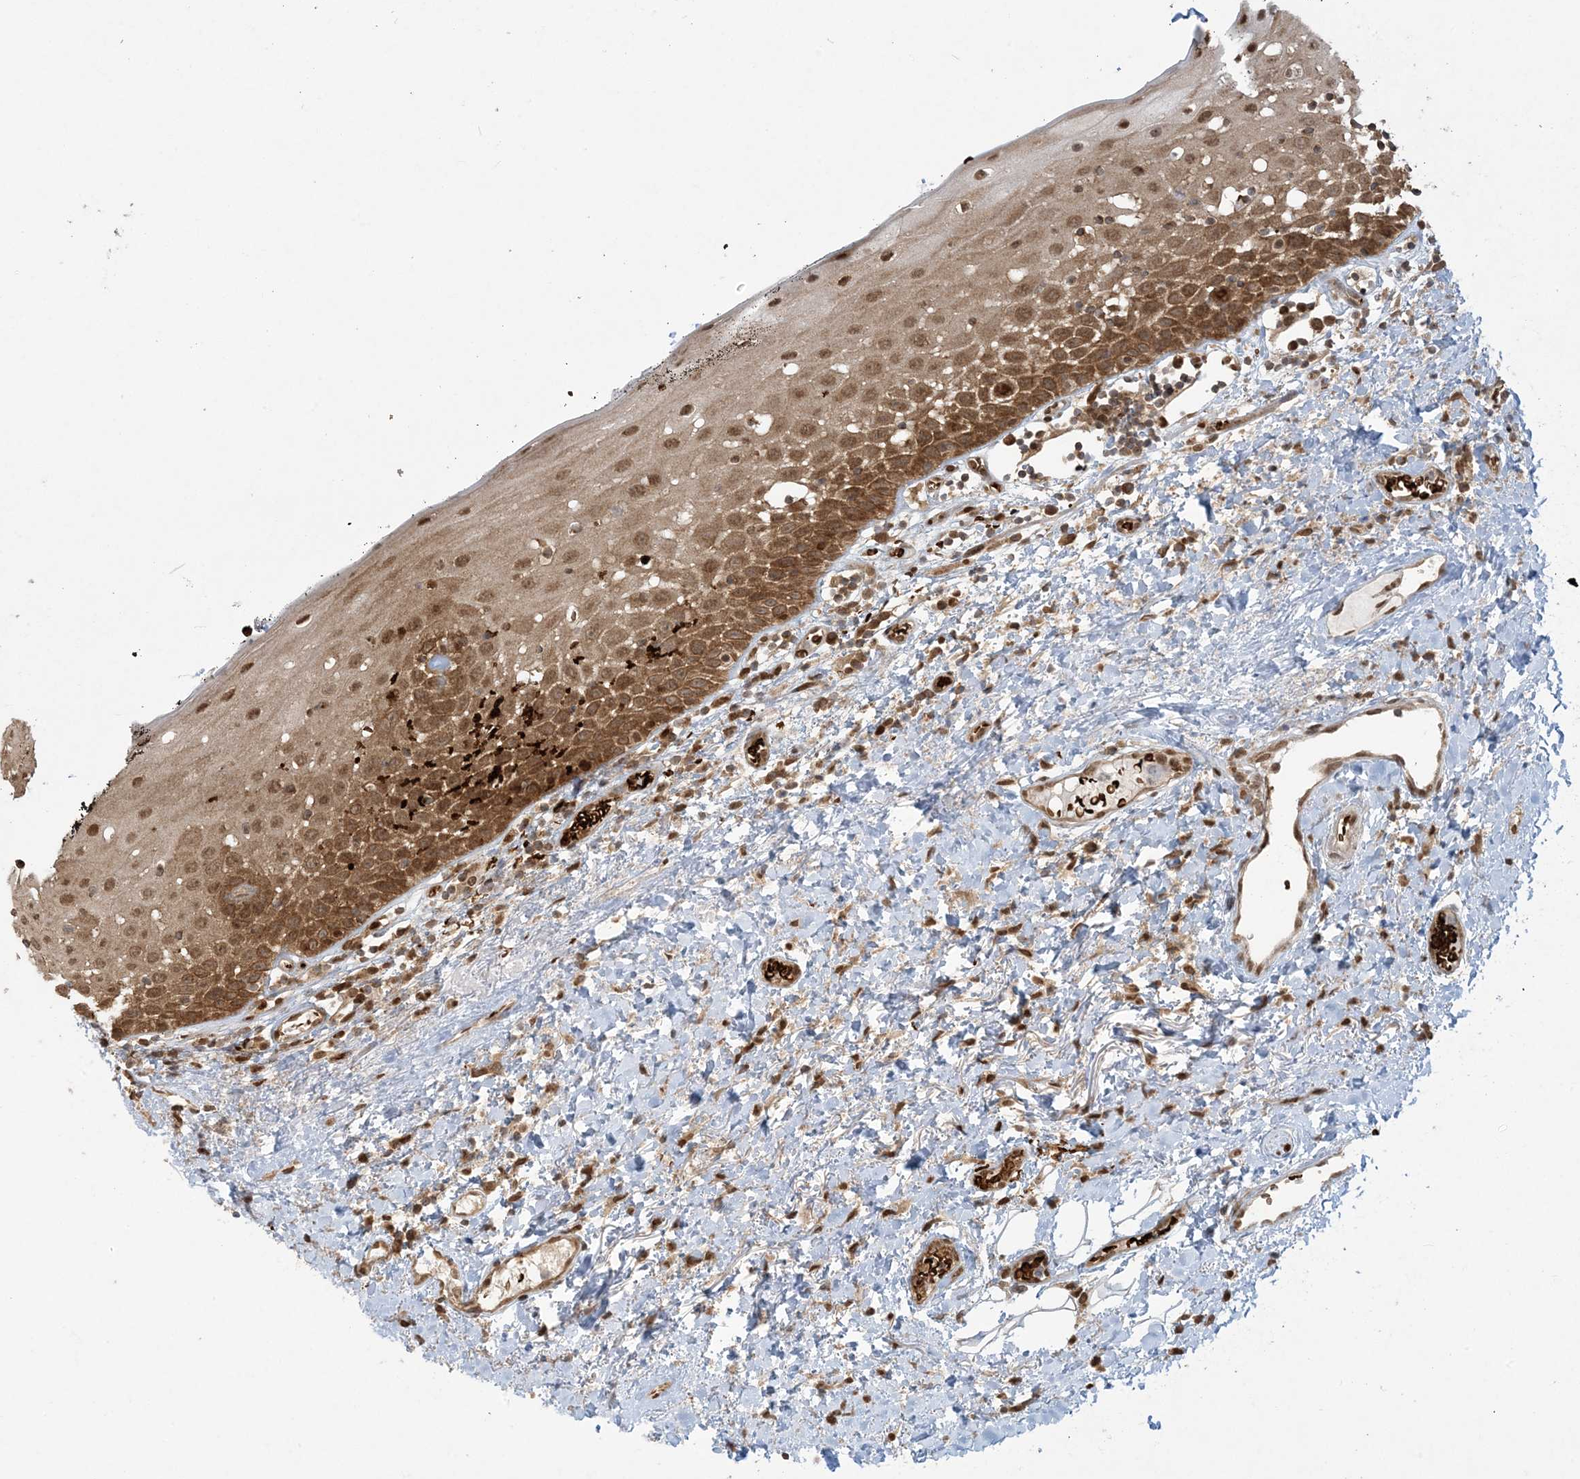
{"staining": {"intensity": "moderate", "quantity": ">75%", "location": "cytoplasmic/membranous,nuclear"}, "tissue": "oral mucosa", "cell_type": "Squamous epithelial cells", "image_type": "normal", "snomed": [{"axis": "morphology", "description": "Normal tissue, NOS"}, {"axis": "topography", "description": "Oral tissue"}], "caption": "A photomicrograph showing moderate cytoplasmic/membranous,nuclear expression in approximately >75% of squamous epithelial cells in unremarkable oral mucosa, as visualized by brown immunohistochemical staining.", "gene": "ABCF3", "patient": {"sex": "male", "age": 74}}